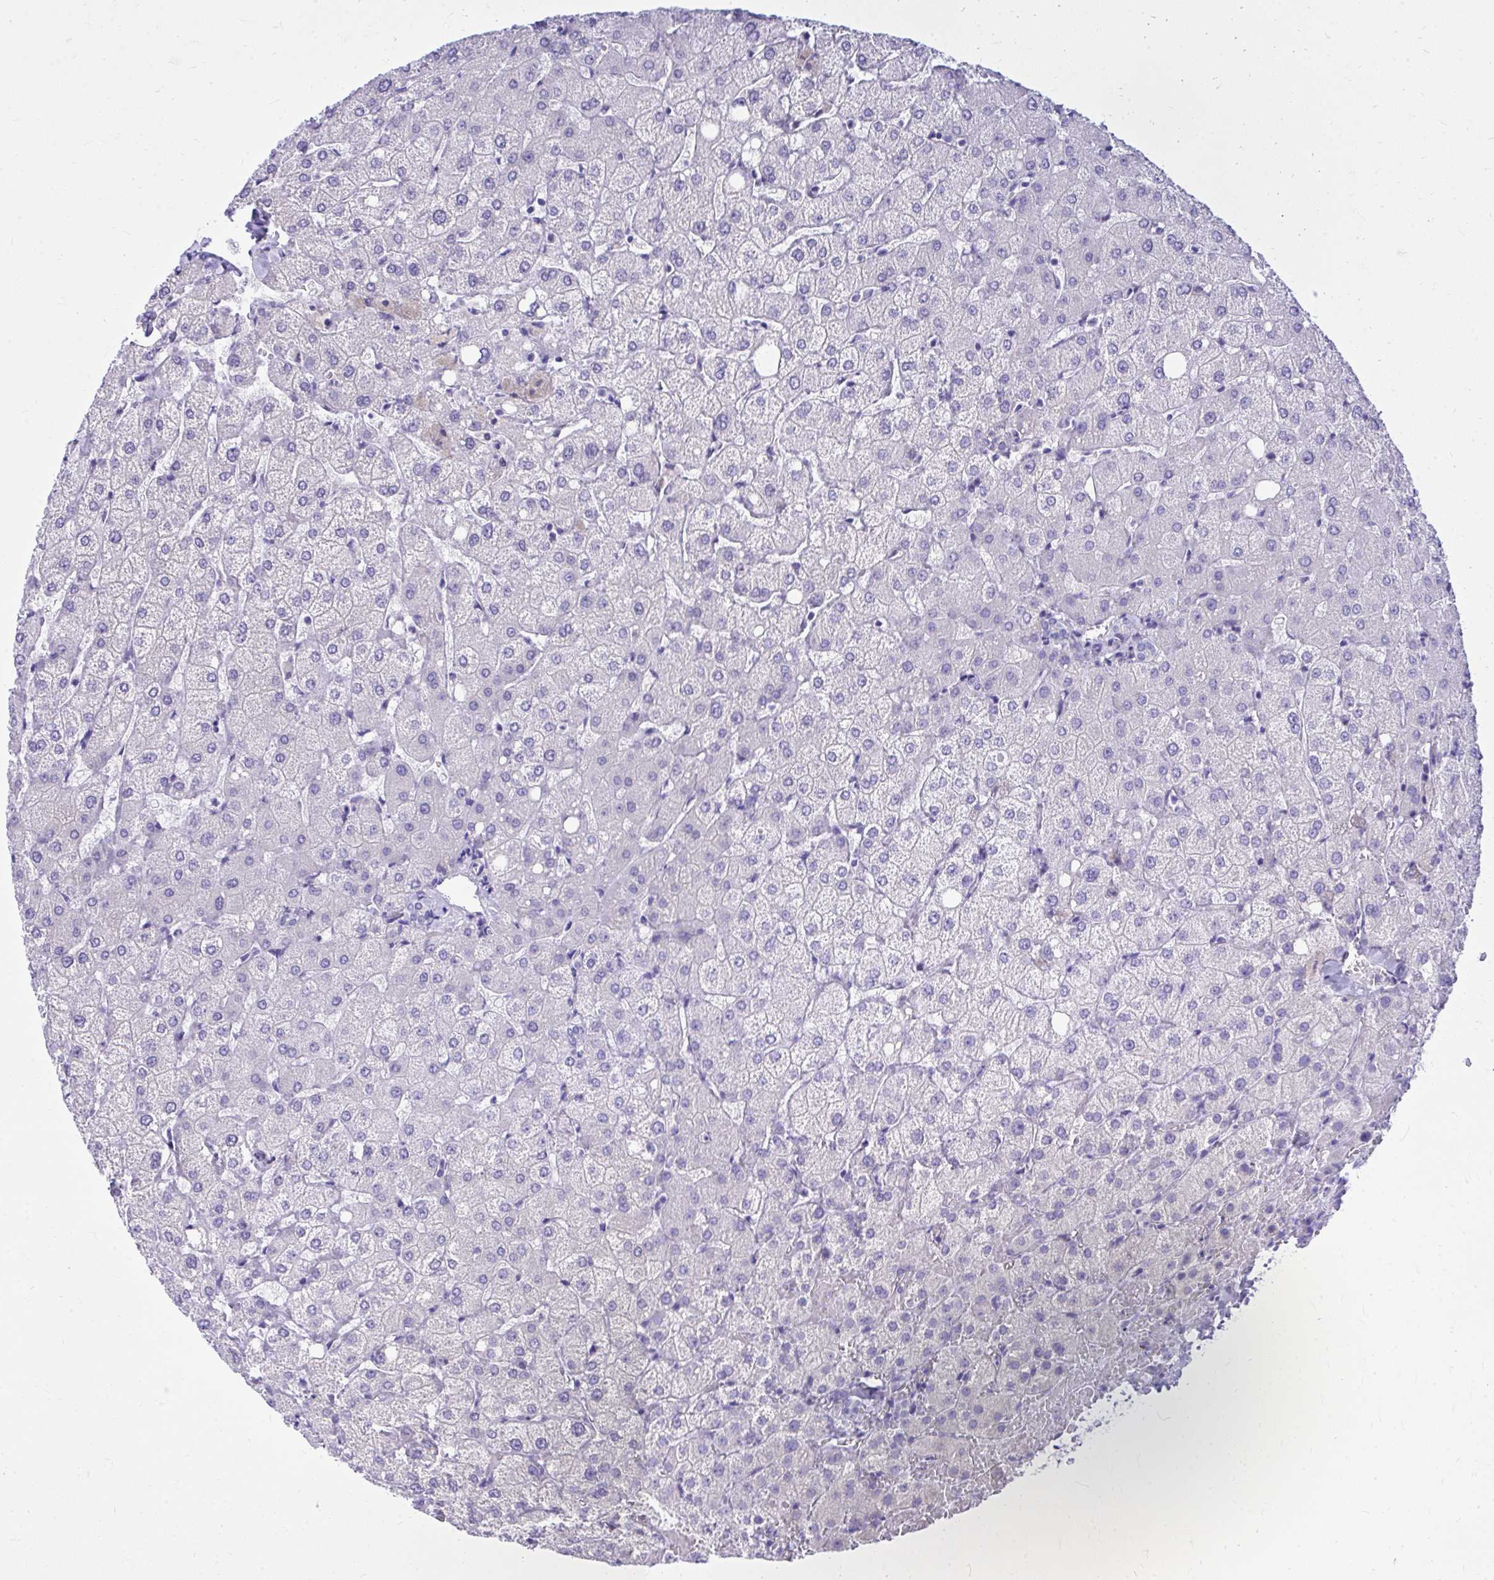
{"staining": {"intensity": "negative", "quantity": "none", "location": "none"}, "tissue": "liver", "cell_type": "Cholangiocytes", "image_type": "normal", "snomed": [{"axis": "morphology", "description": "Normal tissue, NOS"}, {"axis": "topography", "description": "Liver"}], "caption": "Immunohistochemistry (IHC) histopathology image of benign liver: human liver stained with DAB (3,3'-diaminobenzidine) displays no significant protein staining in cholangiocytes.", "gene": "PSD", "patient": {"sex": "female", "age": 54}}